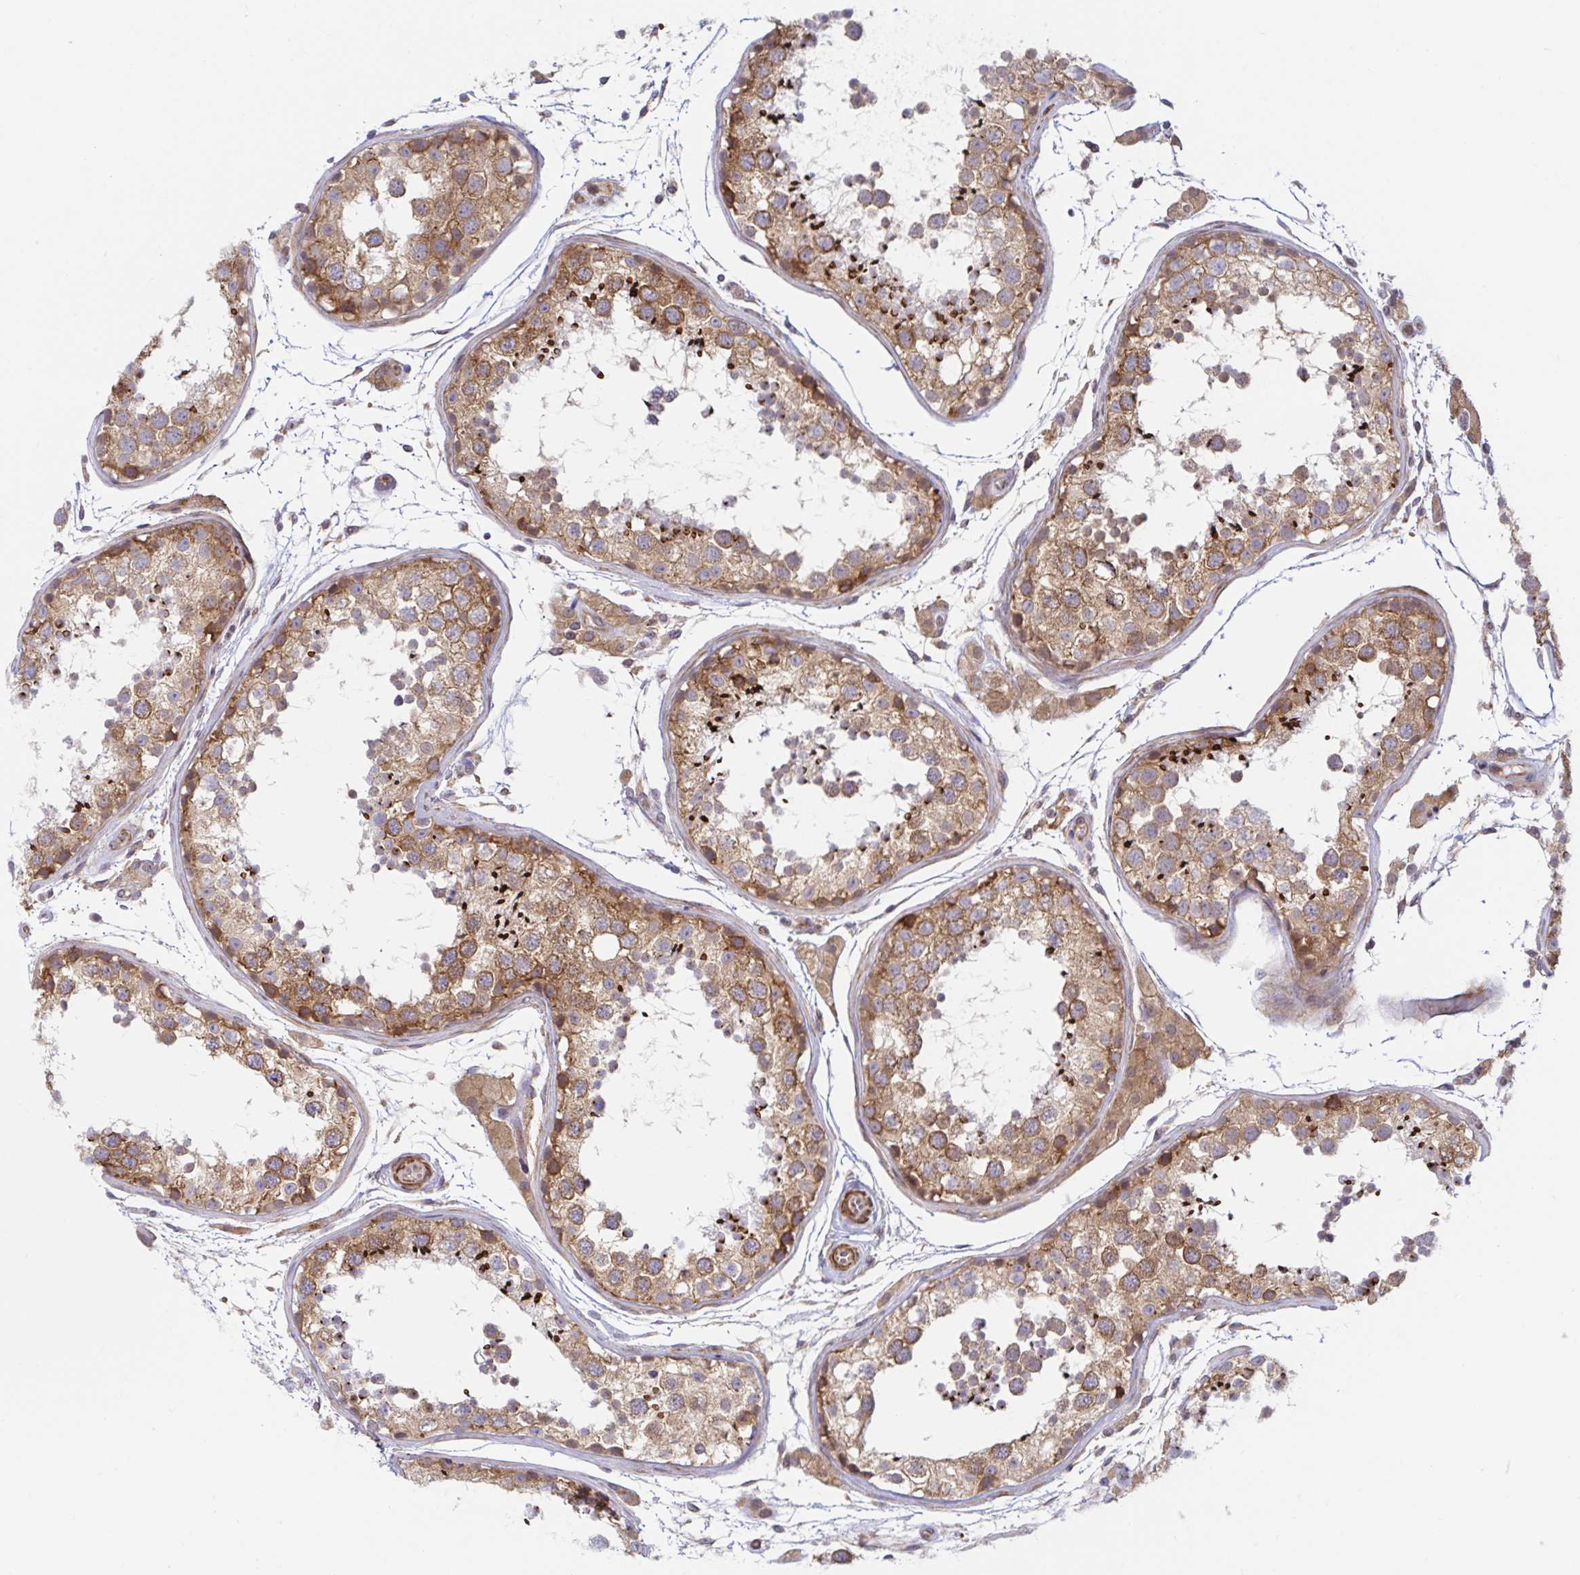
{"staining": {"intensity": "moderate", "quantity": ">75%", "location": "cytoplasmic/membranous"}, "tissue": "testis", "cell_type": "Cells in seminiferous ducts", "image_type": "normal", "snomed": [{"axis": "morphology", "description": "Normal tissue, NOS"}, {"axis": "topography", "description": "Testis"}], "caption": "This histopathology image exhibits immunohistochemistry staining of benign human testis, with medium moderate cytoplasmic/membranous staining in about >75% of cells in seminiferous ducts.", "gene": "LARP1", "patient": {"sex": "male", "age": 29}}